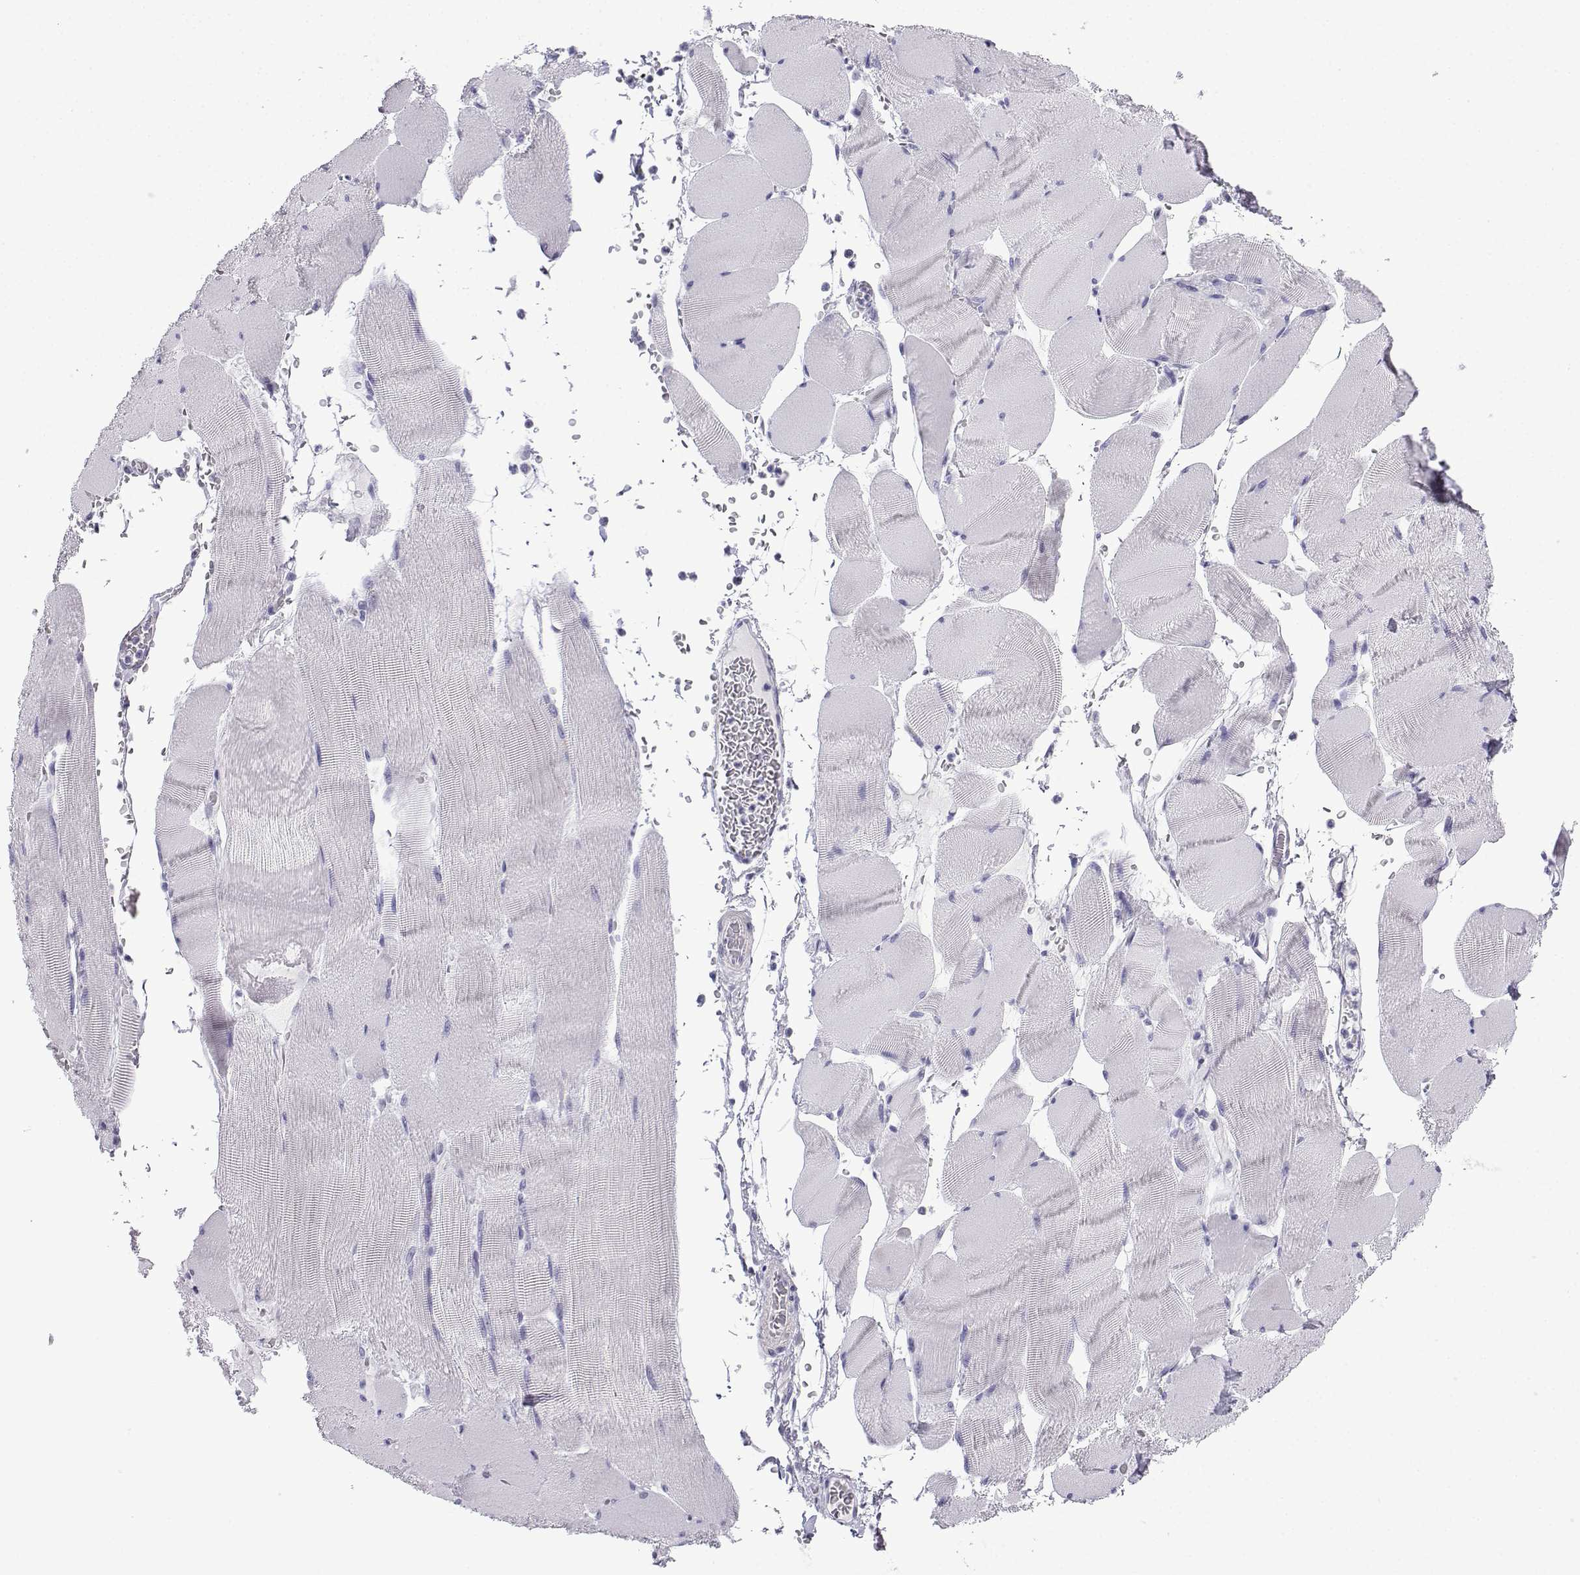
{"staining": {"intensity": "negative", "quantity": "none", "location": "none"}, "tissue": "skeletal muscle", "cell_type": "Myocytes", "image_type": "normal", "snomed": [{"axis": "morphology", "description": "Normal tissue, NOS"}, {"axis": "topography", "description": "Skeletal muscle"}], "caption": "An IHC image of benign skeletal muscle is shown. There is no staining in myocytes of skeletal muscle. (DAB (3,3'-diaminobenzidine) IHC, high magnification).", "gene": "ACRBP", "patient": {"sex": "male", "age": 56}}